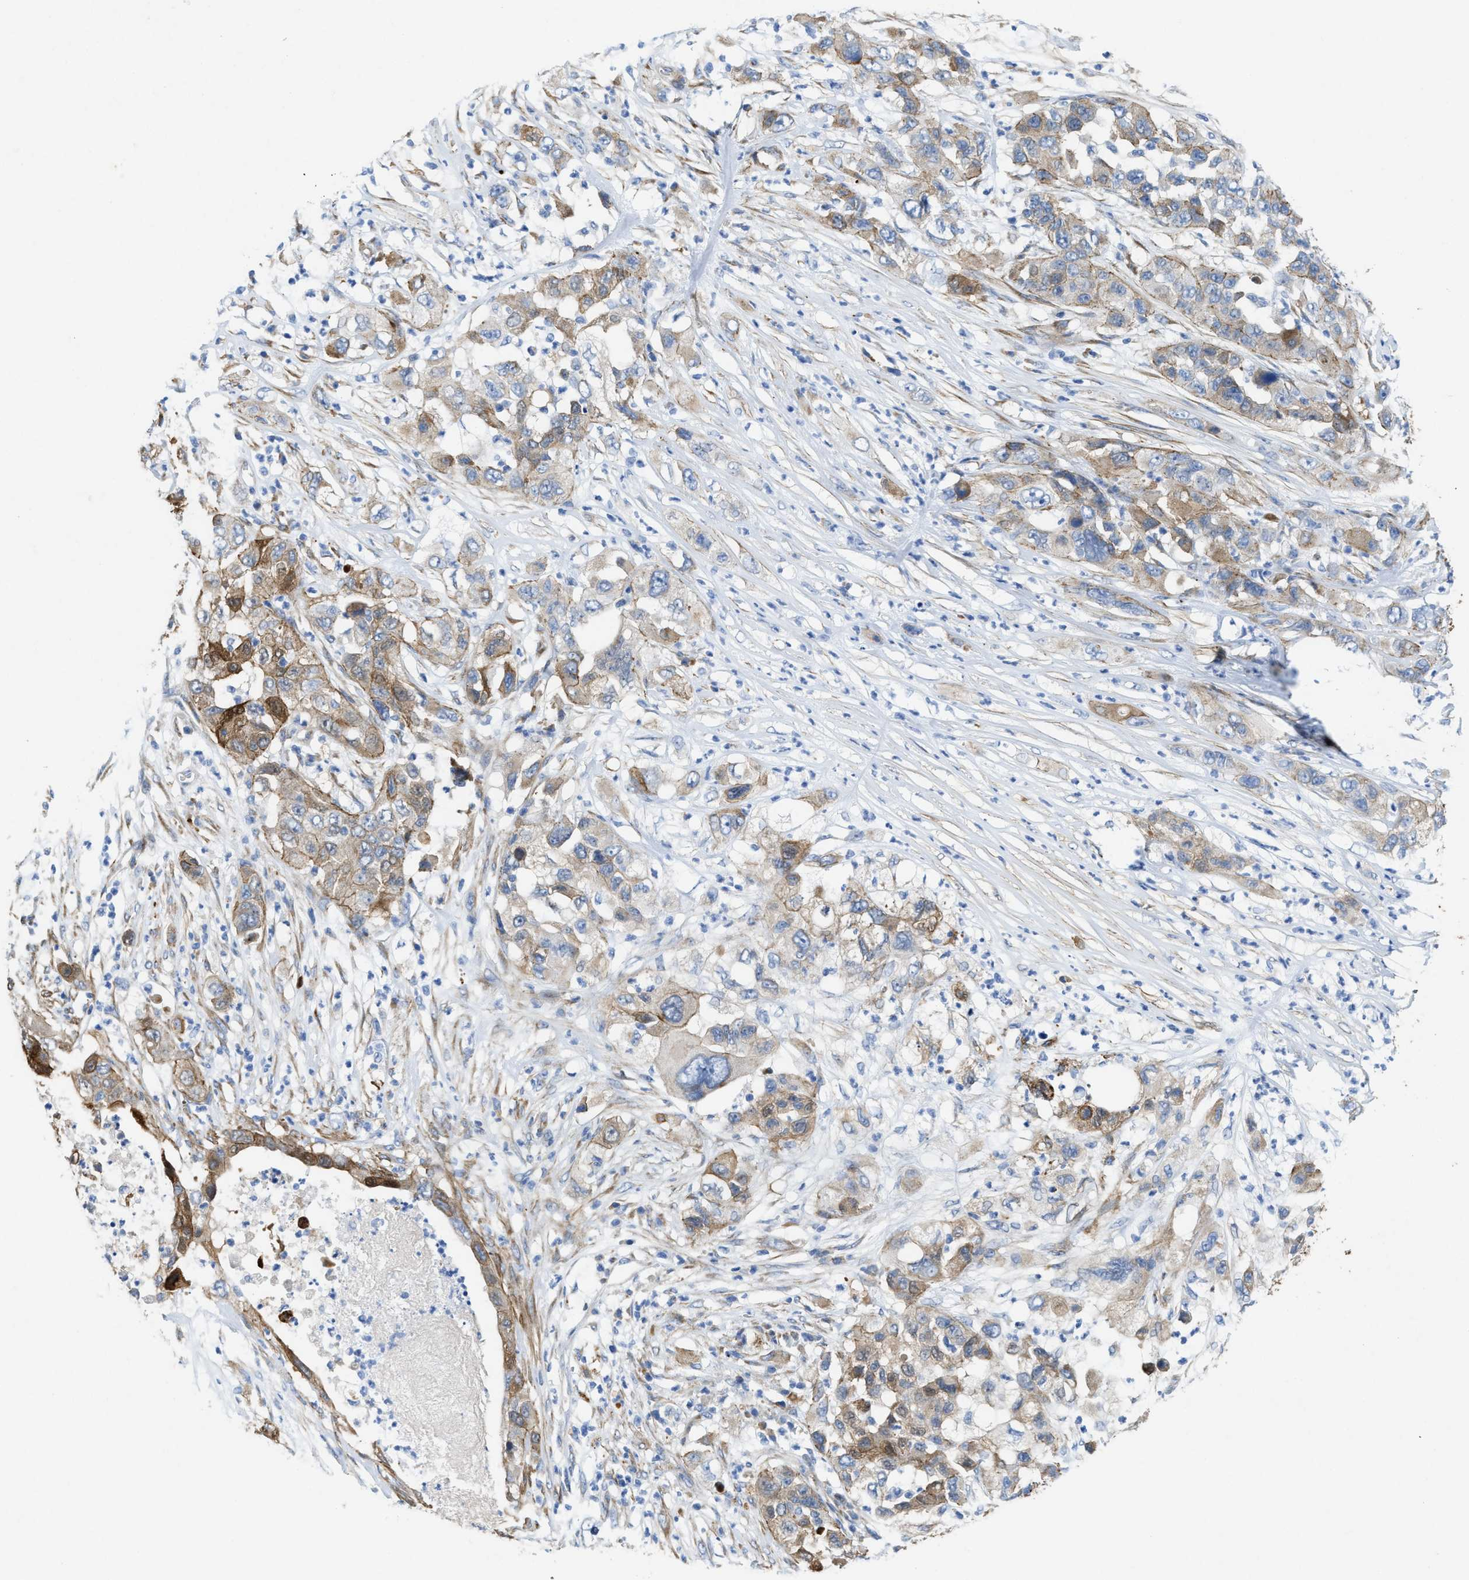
{"staining": {"intensity": "strong", "quantity": "25%-75%", "location": "cytoplasmic/membranous"}, "tissue": "pancreatic cancer", "cell_type": "Tumor cells", "image_type": "cancer", "snomed": [{"axis": "morphology", "description": "Adenocarcinoma, NOS"}, {"axis": "topography", "description": "Pancreas"}], "caption": "Pancreatic adenocarcinoma tissue displays strong cytoplasmic/membranous expression in approximately 25%-75% of tumor cells Ihc stains the protein of interest in brown and the nuclei are stained blue.", "gene": "ASS1", "patient": {"sex": "female", "age": 78}}